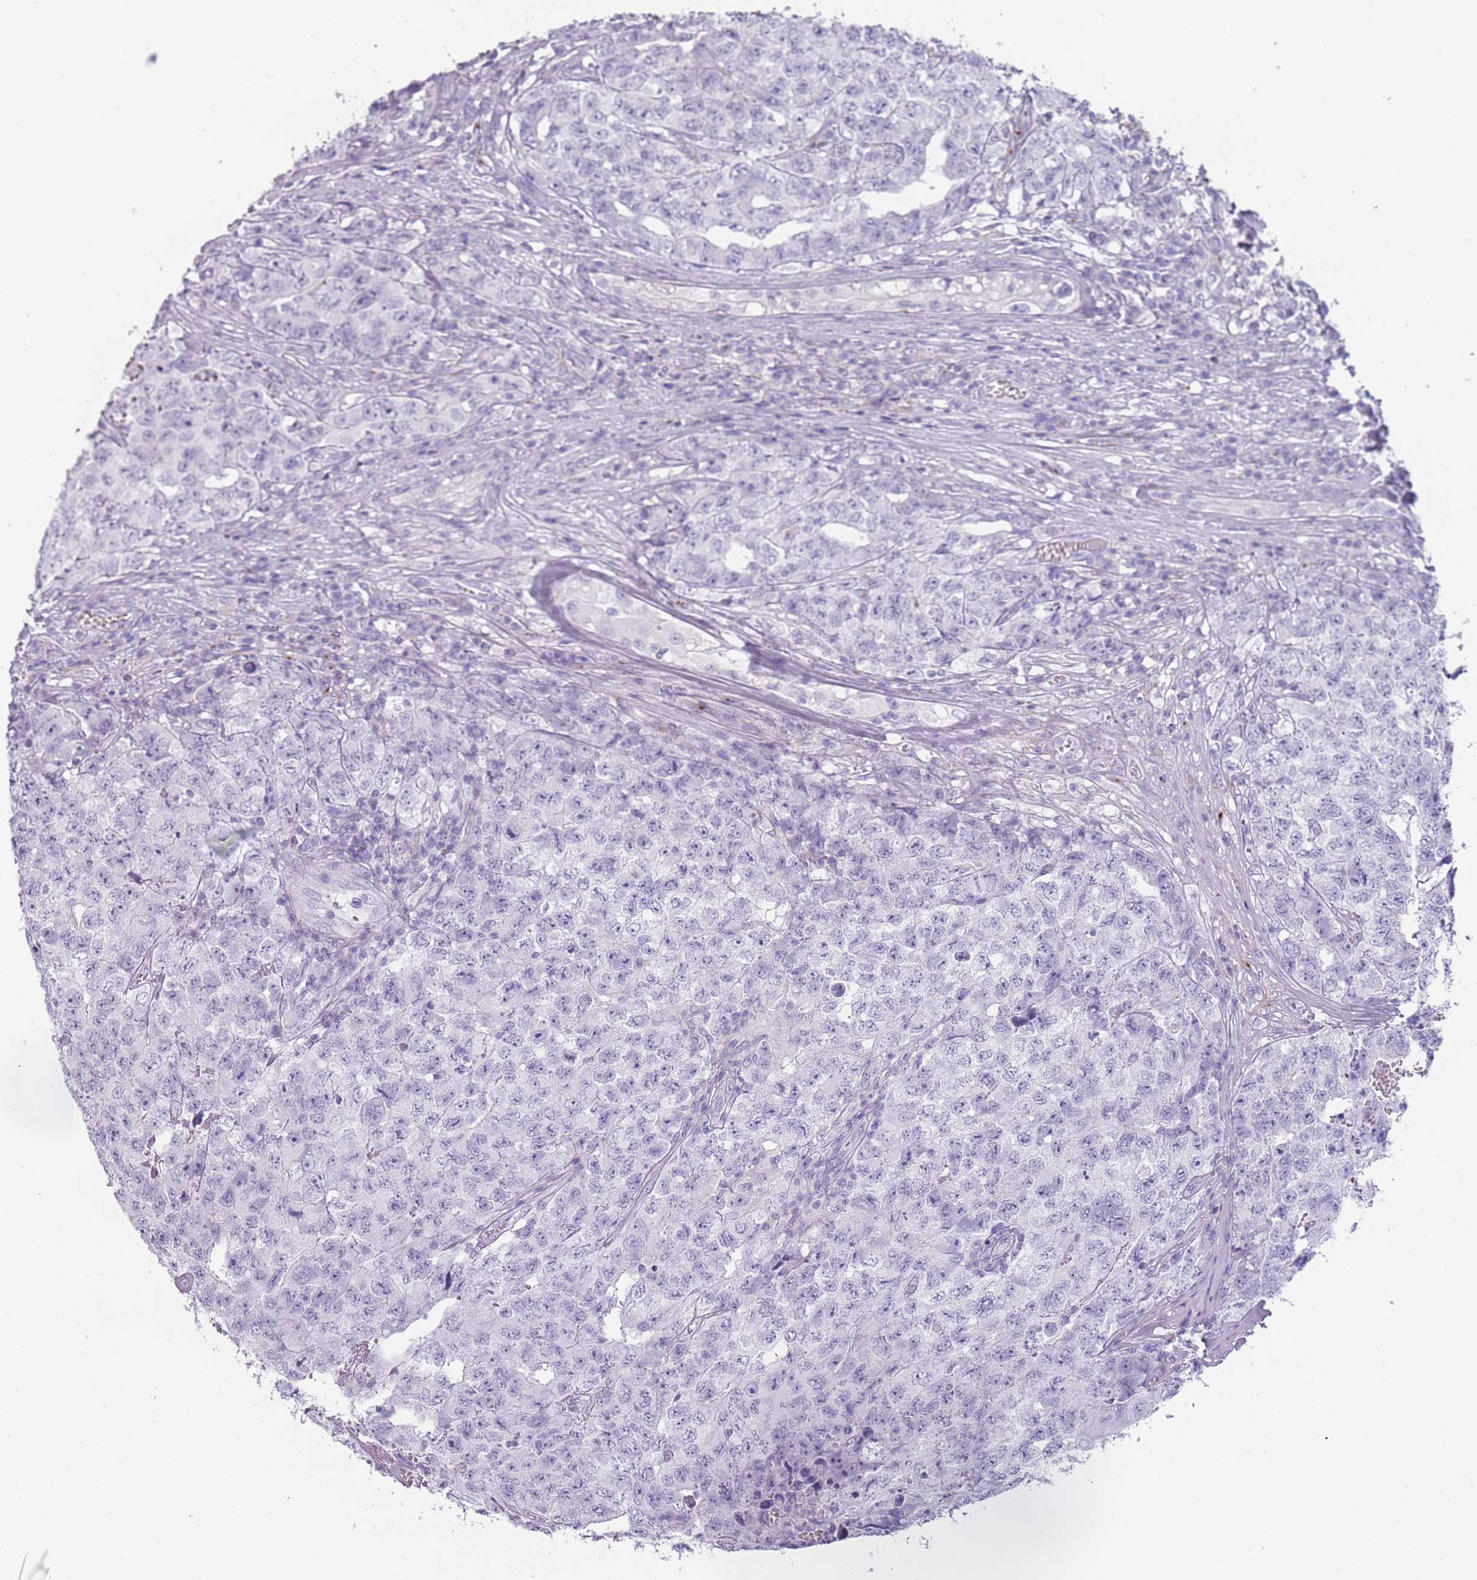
{"staining": {"intensity": "negative", "quantity": "none", "location": "none"}, "tissue": "testis cancer", "cell_type": "Tumor cells", "image_type": "cancer", "snomed": [{"axis": "morphology", "description": "Carcinoma, Embryonal, NOS"}, {"axis": "topography", "description": "Testis"}], "caption": "Tumor cells show no significant expression in testis embryonal carcinoma. (Brightfield microscopy of DAB immunohistochemistry at high magnification).", "gene": "COLEC12", "patient": {"sex": "male", "age": 31}}